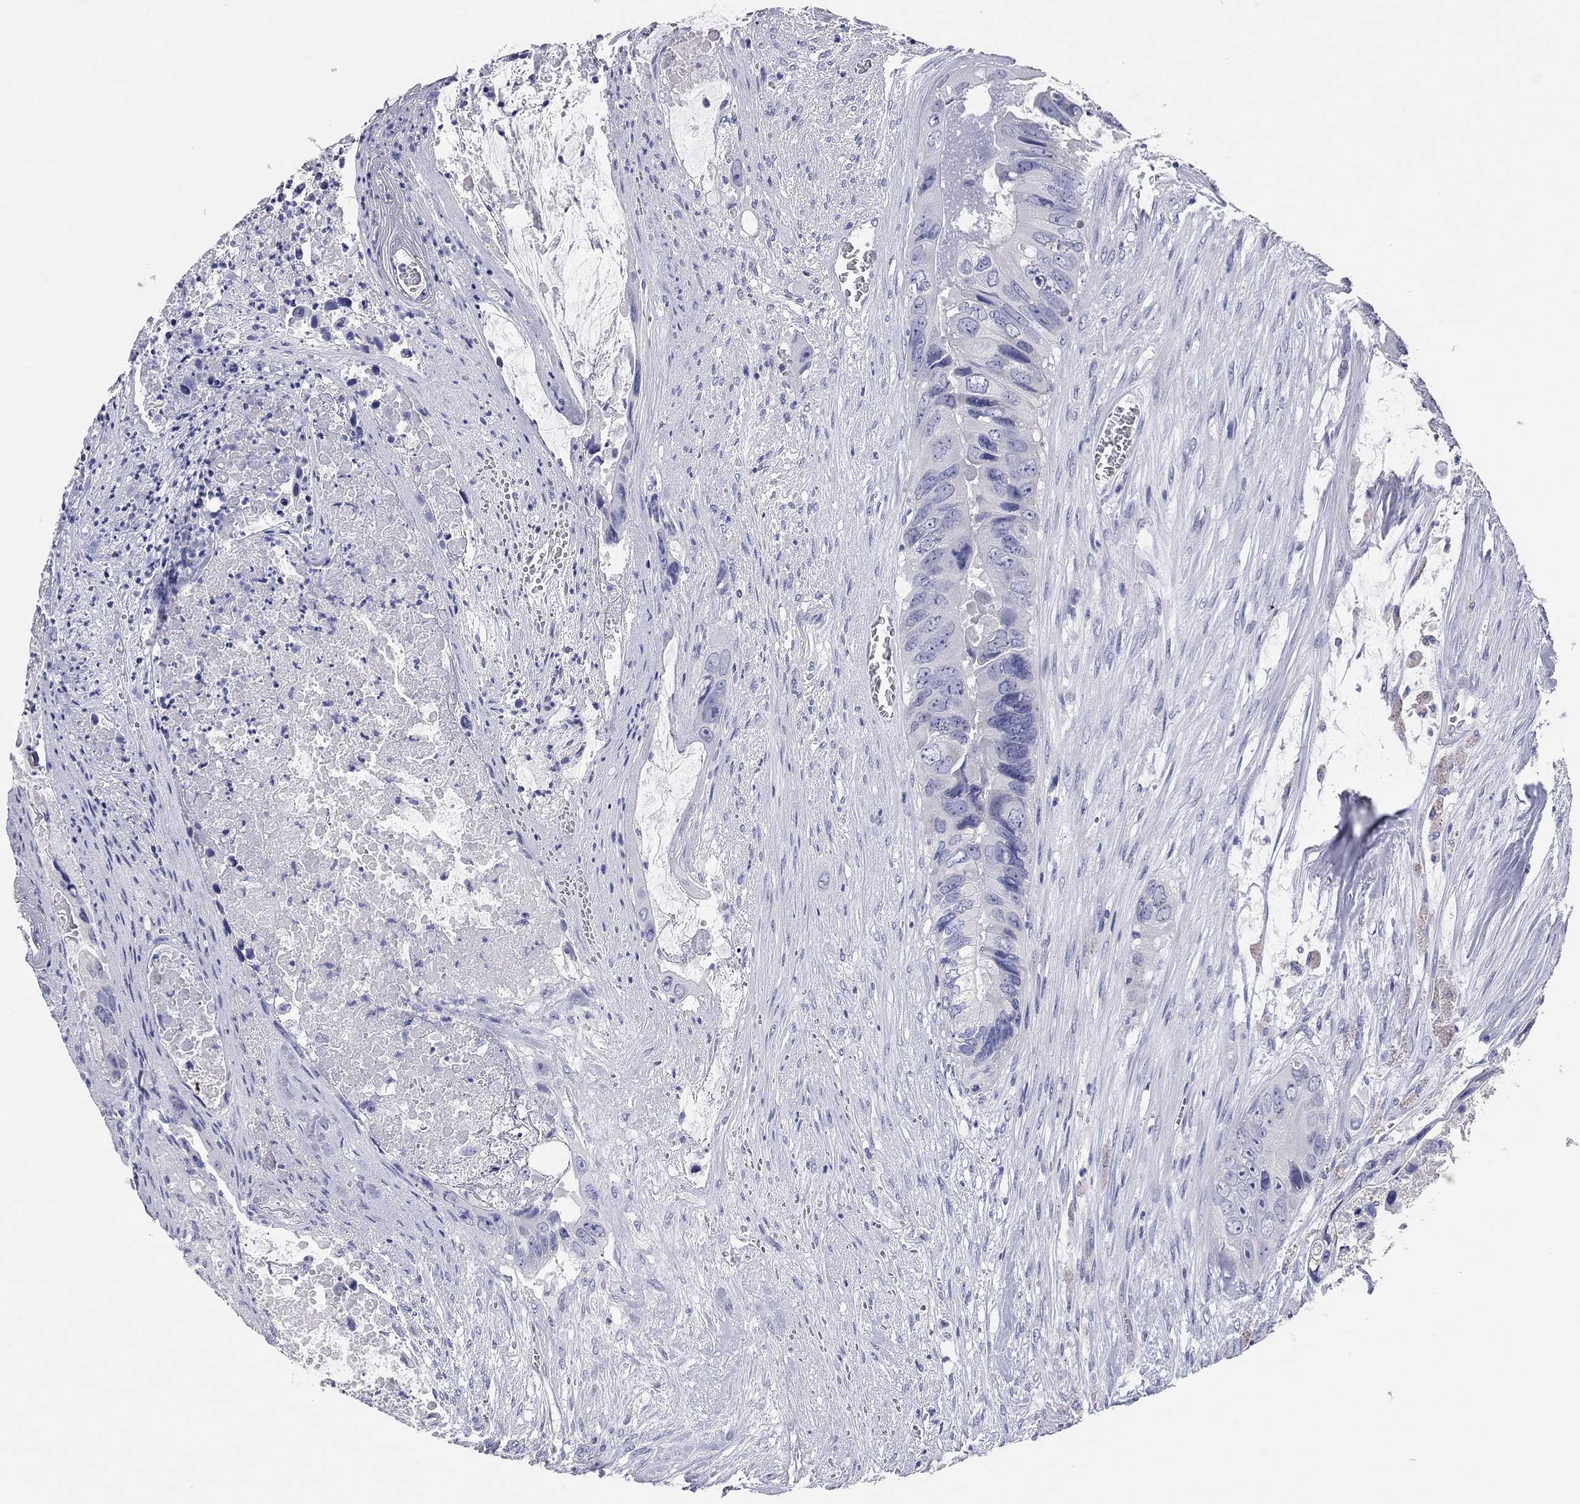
{"staining": {"intensity": "negative", "quantity": "none", "location": "none"}, "tissue": "colorectal cancer", "cell_type": "Tumor cells", "image_type": "cancer", "snomed": [{"axis": "morphology", "description": "Adenocarcinoma, NOS"}, {"axis": "topography", "description": "Rectum"}], "caption": "Colorectal cancer (adenocarcinoma) was stained to show a protein in brown. There is no significant staining in tumor cells.", "gene": "TMEM221", "patient": {"sex": "male", "age": 63}}